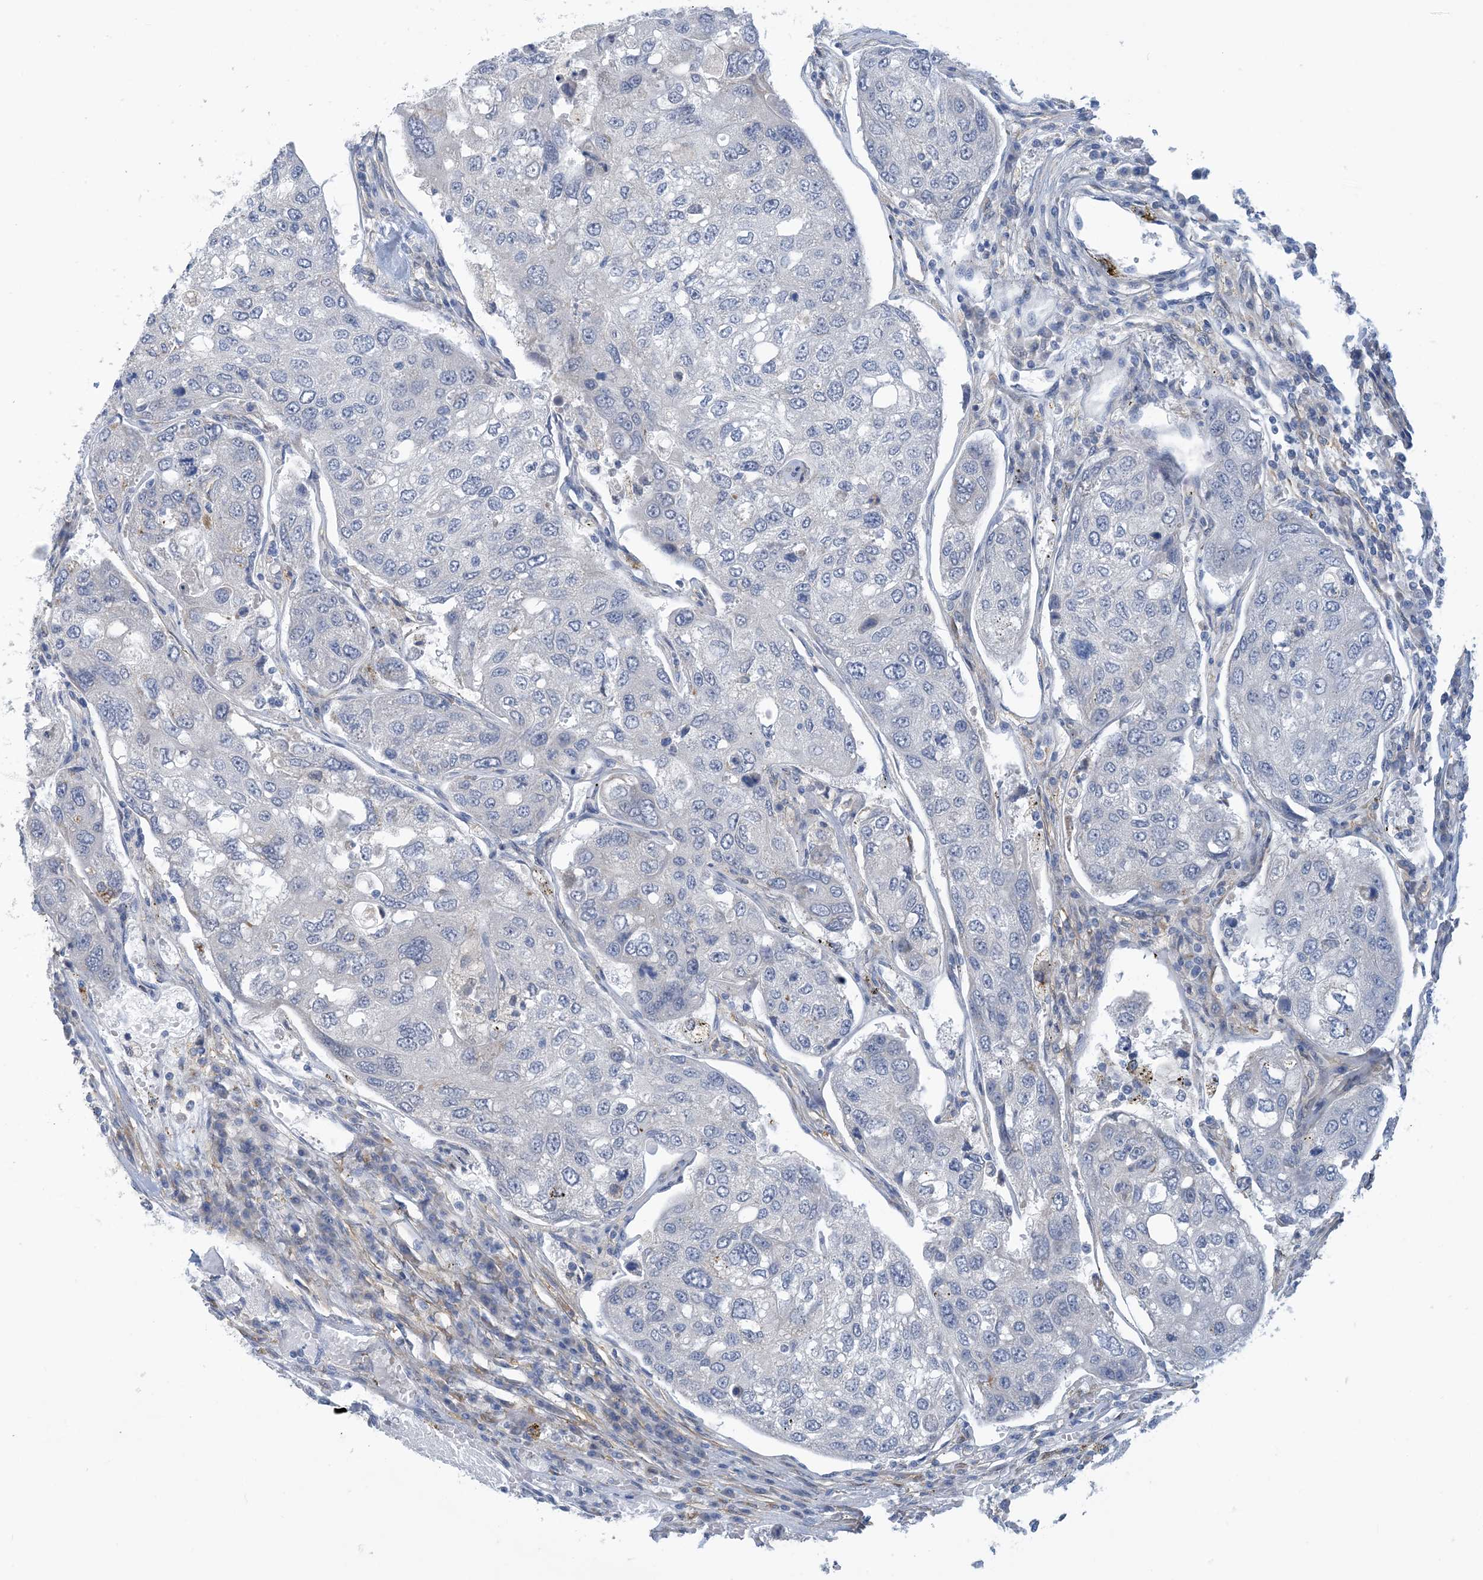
{"staining": {"intensity": "negative", "quantity": "none", "location": "none"}, "tissue": "urothelial cancer", "cell_type": "Tumor cells", "image_type": "cancer", "snomed": [{"axis": "morphology", "description": "Urothelial carcinoma, High grade"}, {"axis": "topography", "description": "Lymph node"}, {"axis": "topography", "description": "Urinary bladder"}], "caption": "DAB immunohistochemical staining of human urothelial cancer shows no significant positivity in tumor cells.", "gene": "EIF2A", "patient": {"sex": "male", "age": 51}}